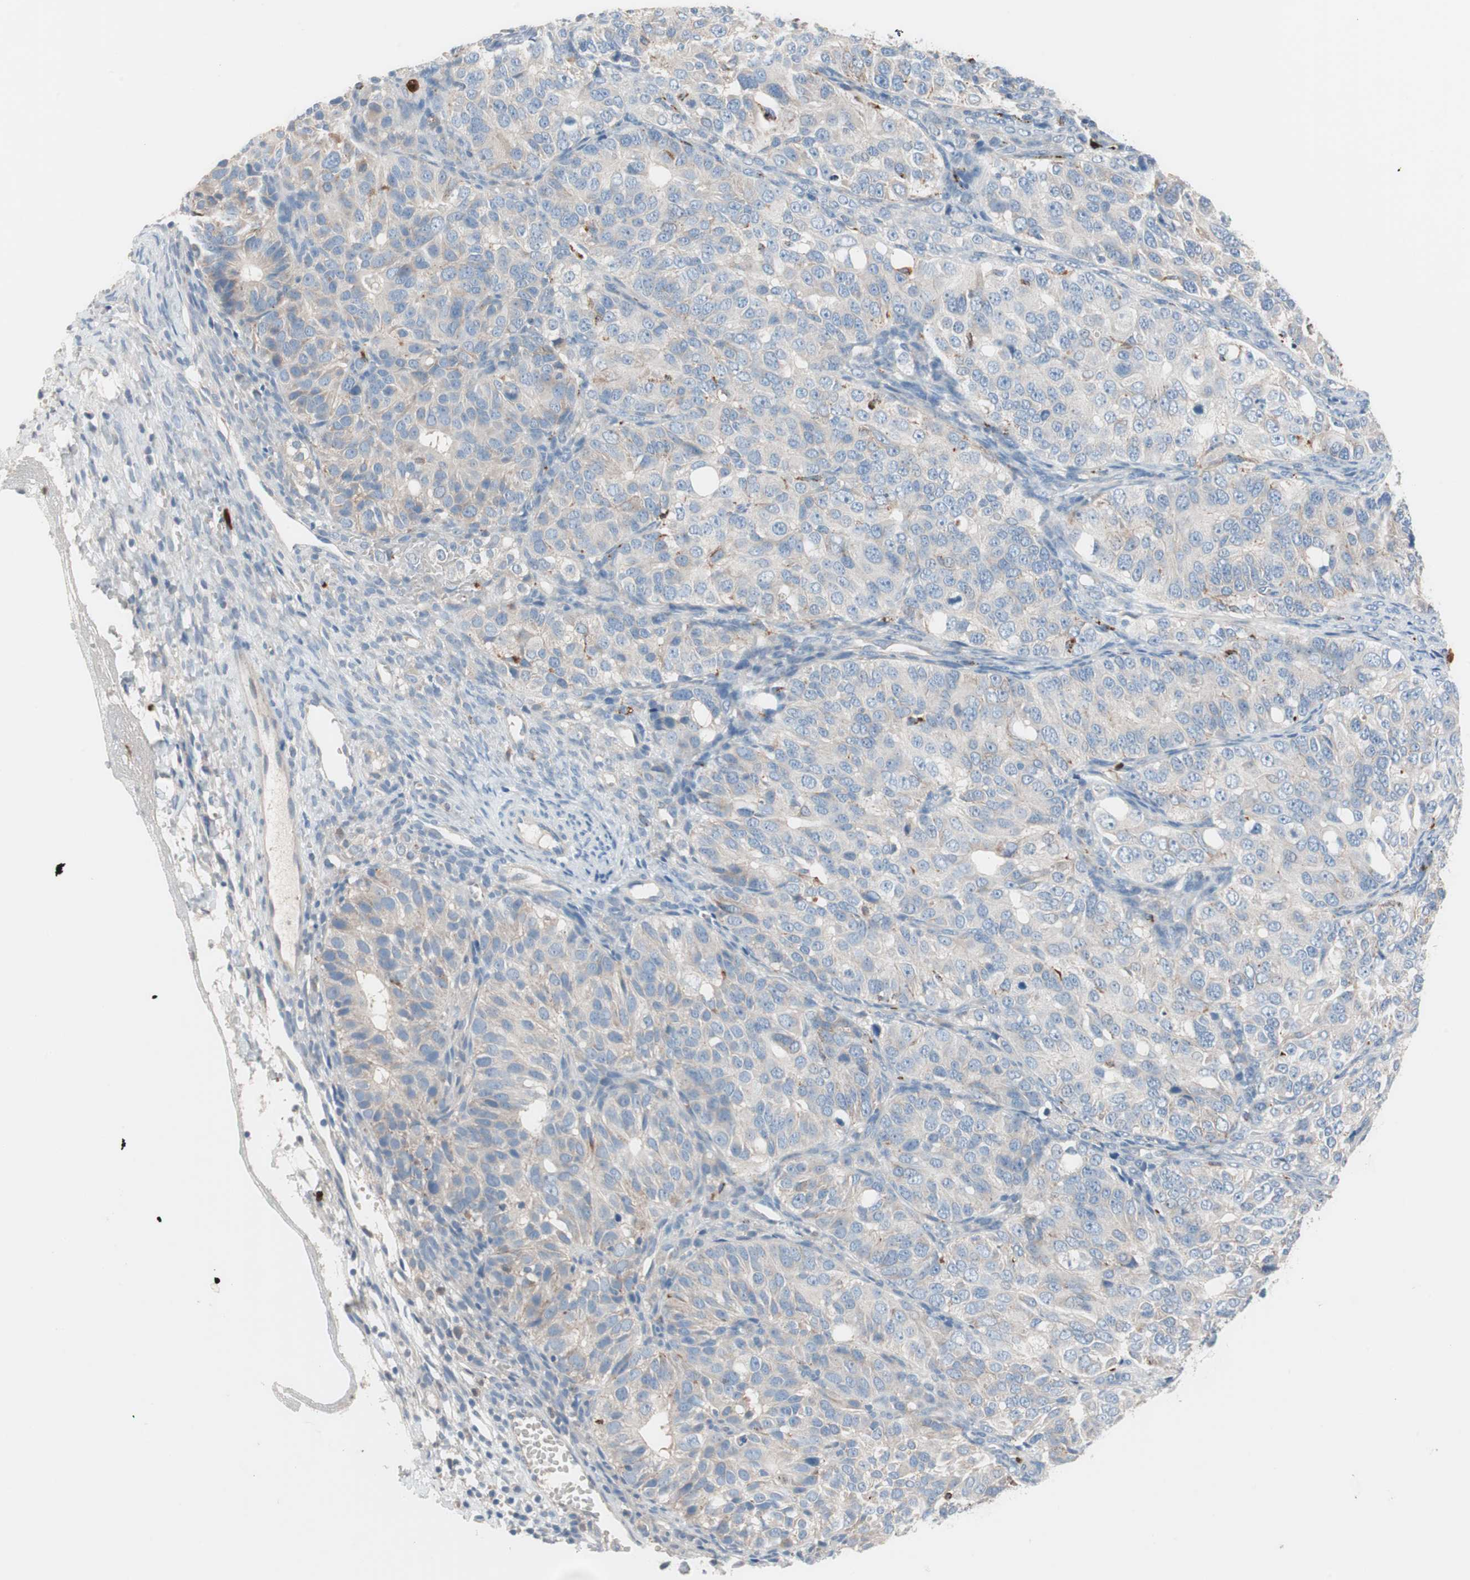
{"staining": {"intensity": "weak", "quantity": "<25%", "location": "cytoplasmic/membranous"}, "tissue": "ovarian cancer", "cell_type": "Tumor cells", "image_type": "cancer", "snomed": [{"axis": "morphology", "description": "Carcinoma, endometroid"}, {"axis": "topography", "description": "Ovary"}], "caption": "DAB (3,3'-diaminobenzidine) immunohistochemical staining of ovarian endometroid carcinoma reveals no significant positivity in tumor cells.", "gene": "CLEC4D", "patient": {"sex": "female", "age": 51}}